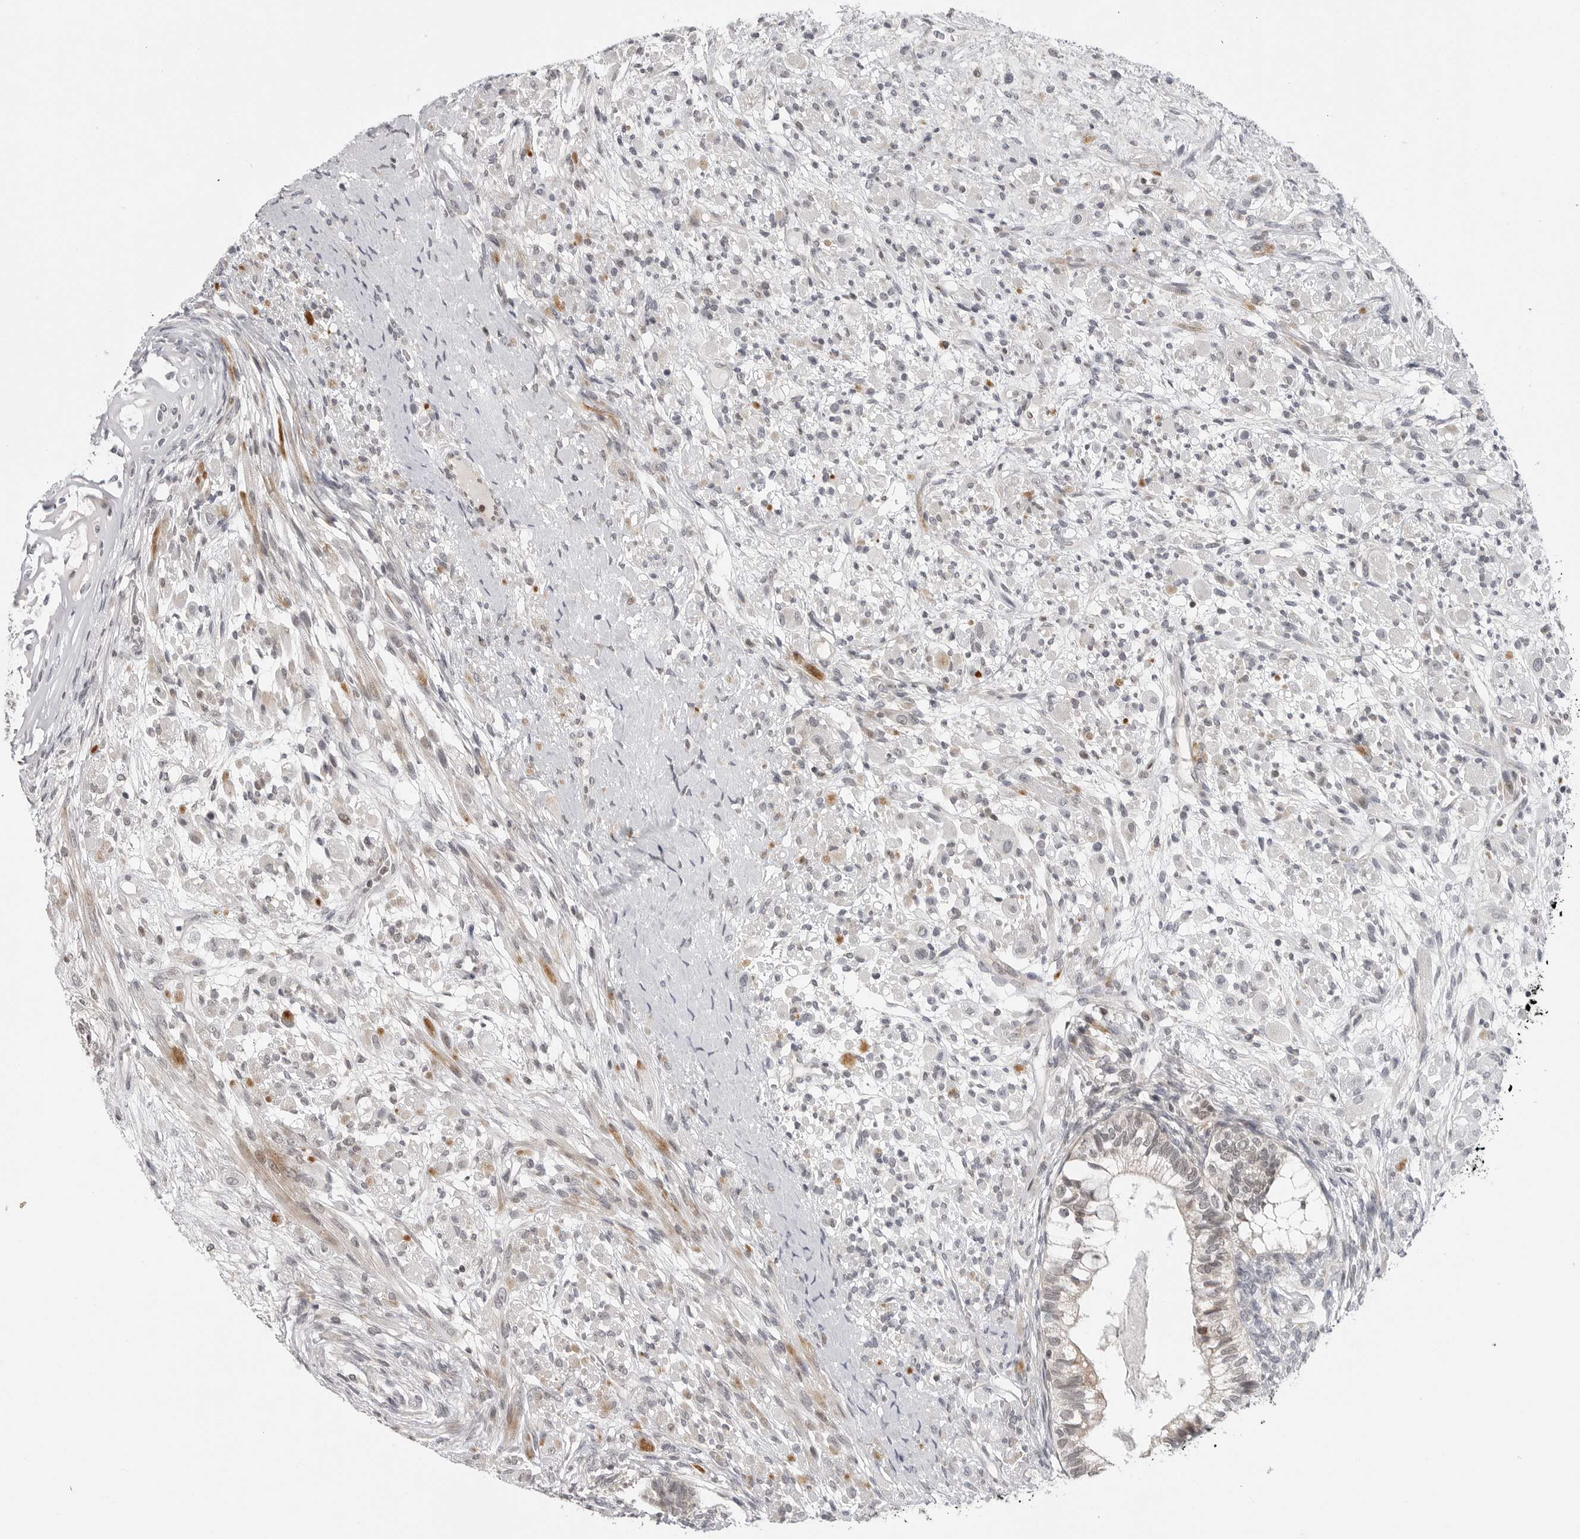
{"staining": {"intensity": "moderate", "quantity": "<25%", "location": "cytoplasmic/membranous"}, "tissue": "testis cancer", "cell_type": "Tumor cells", "image_type": "cancer", "snomed": [{"axis": "morphology", "description": "Seminoma, NOS"}, {"axis": "morphology", "description": "Carcinoma, Embryonal, NOS"}, {"axis": "topography", "description": "Testis"}], "caption": "IHC (DAB (3,3'-diaminobenzidine)) staining of human embryonal carcinoma (testis) demonstrates moderate cytoplasmic/membranous protein staining in about <25% of tumor cells. (DAB (3,3'-diaminobenzidine) IHC with brightfield microscopy, high magnification).", "gene": "ADAMTS5", "patient": {"sex": "male", "age": 28}}